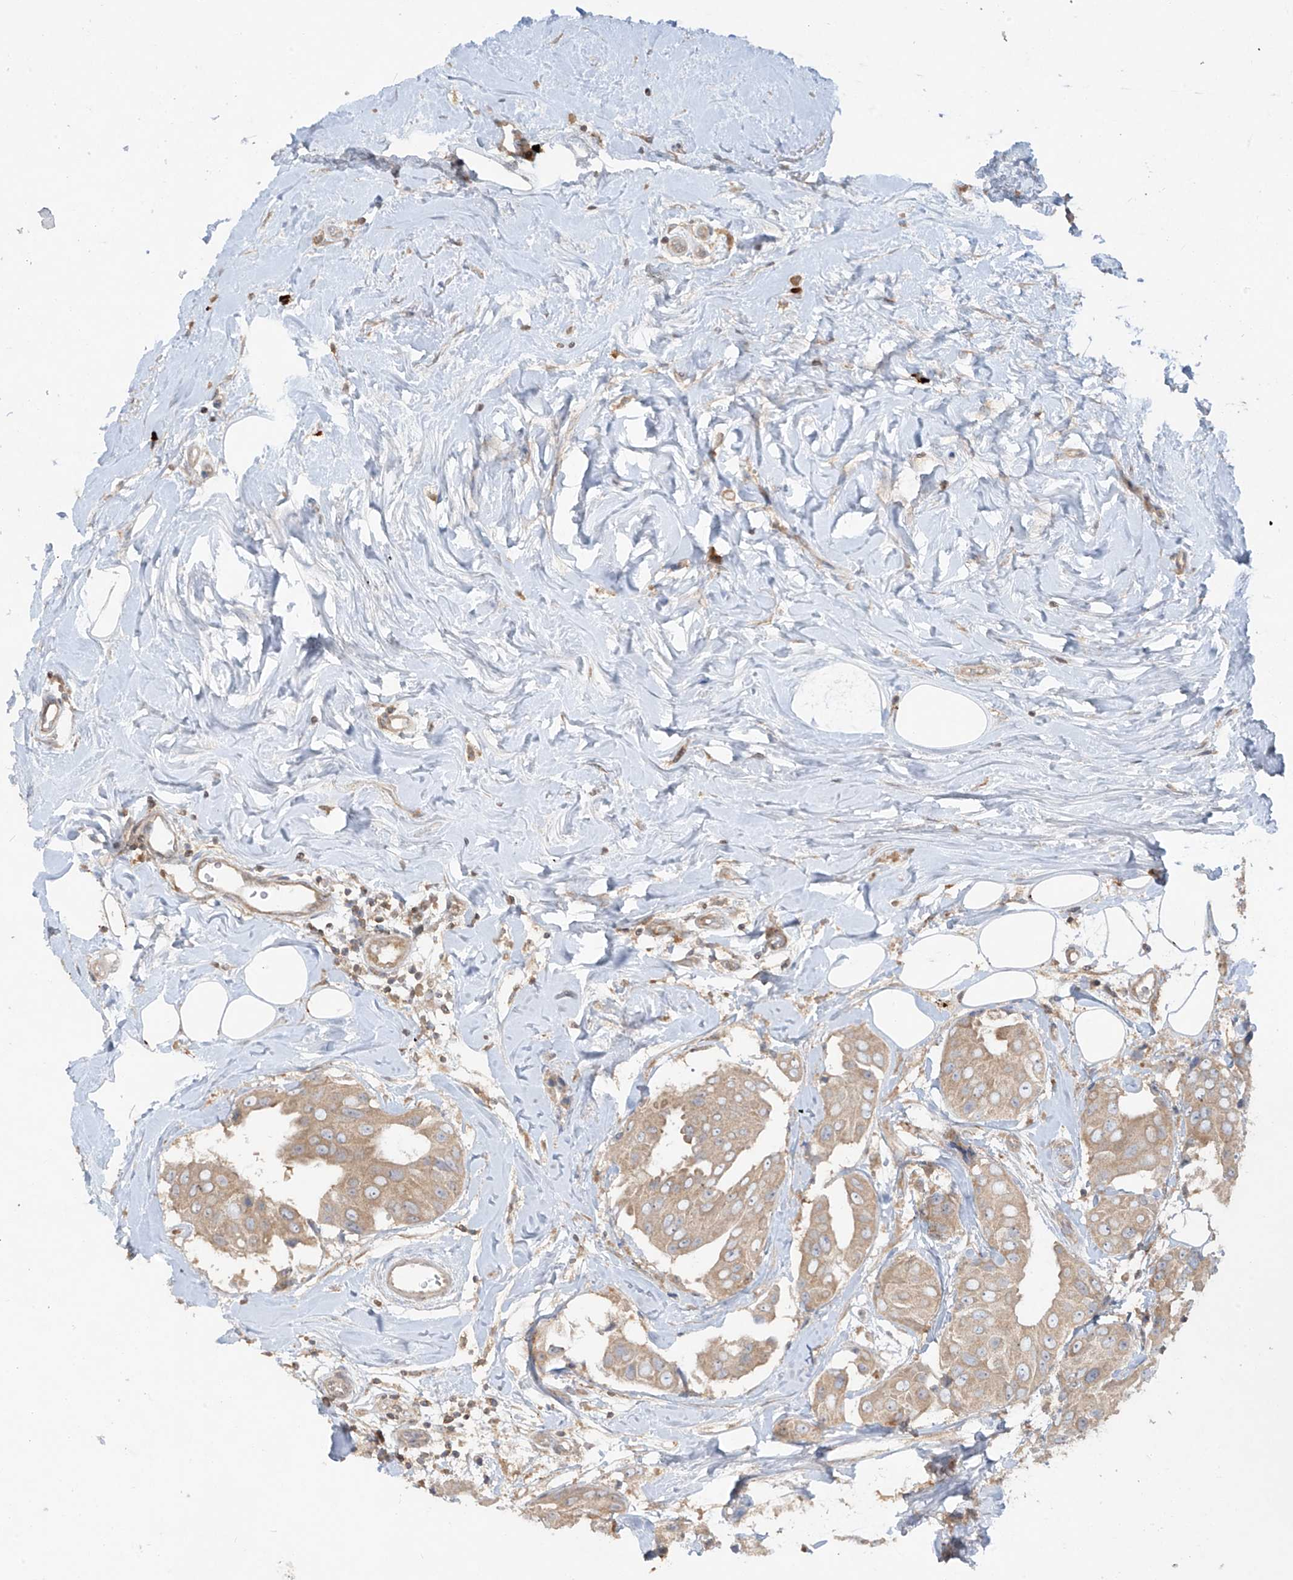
{"staining": {"intensity": "moderate", "quantity": ">75%", "location": "cytoplasmic/membranous"}, "tissue": "breast cancer", "cell_type": "Tumor cells", "image_type": "cancer", "snomed": [{"axis": "morphology", "description": "Normal tissue, NOS"}, {"axis": "morphology", "description": "Duct carcinoma"}, {"axis": "topography", "description": "Breast"}], "caption": "A high-resolution image shows IHC staining of breast cancer, which shows moderate cytoplasmic/membranous expression in approximately >75% of tumor cells.", "gene": "LDAH", "patient": {"sex": "female", "age": 39}}